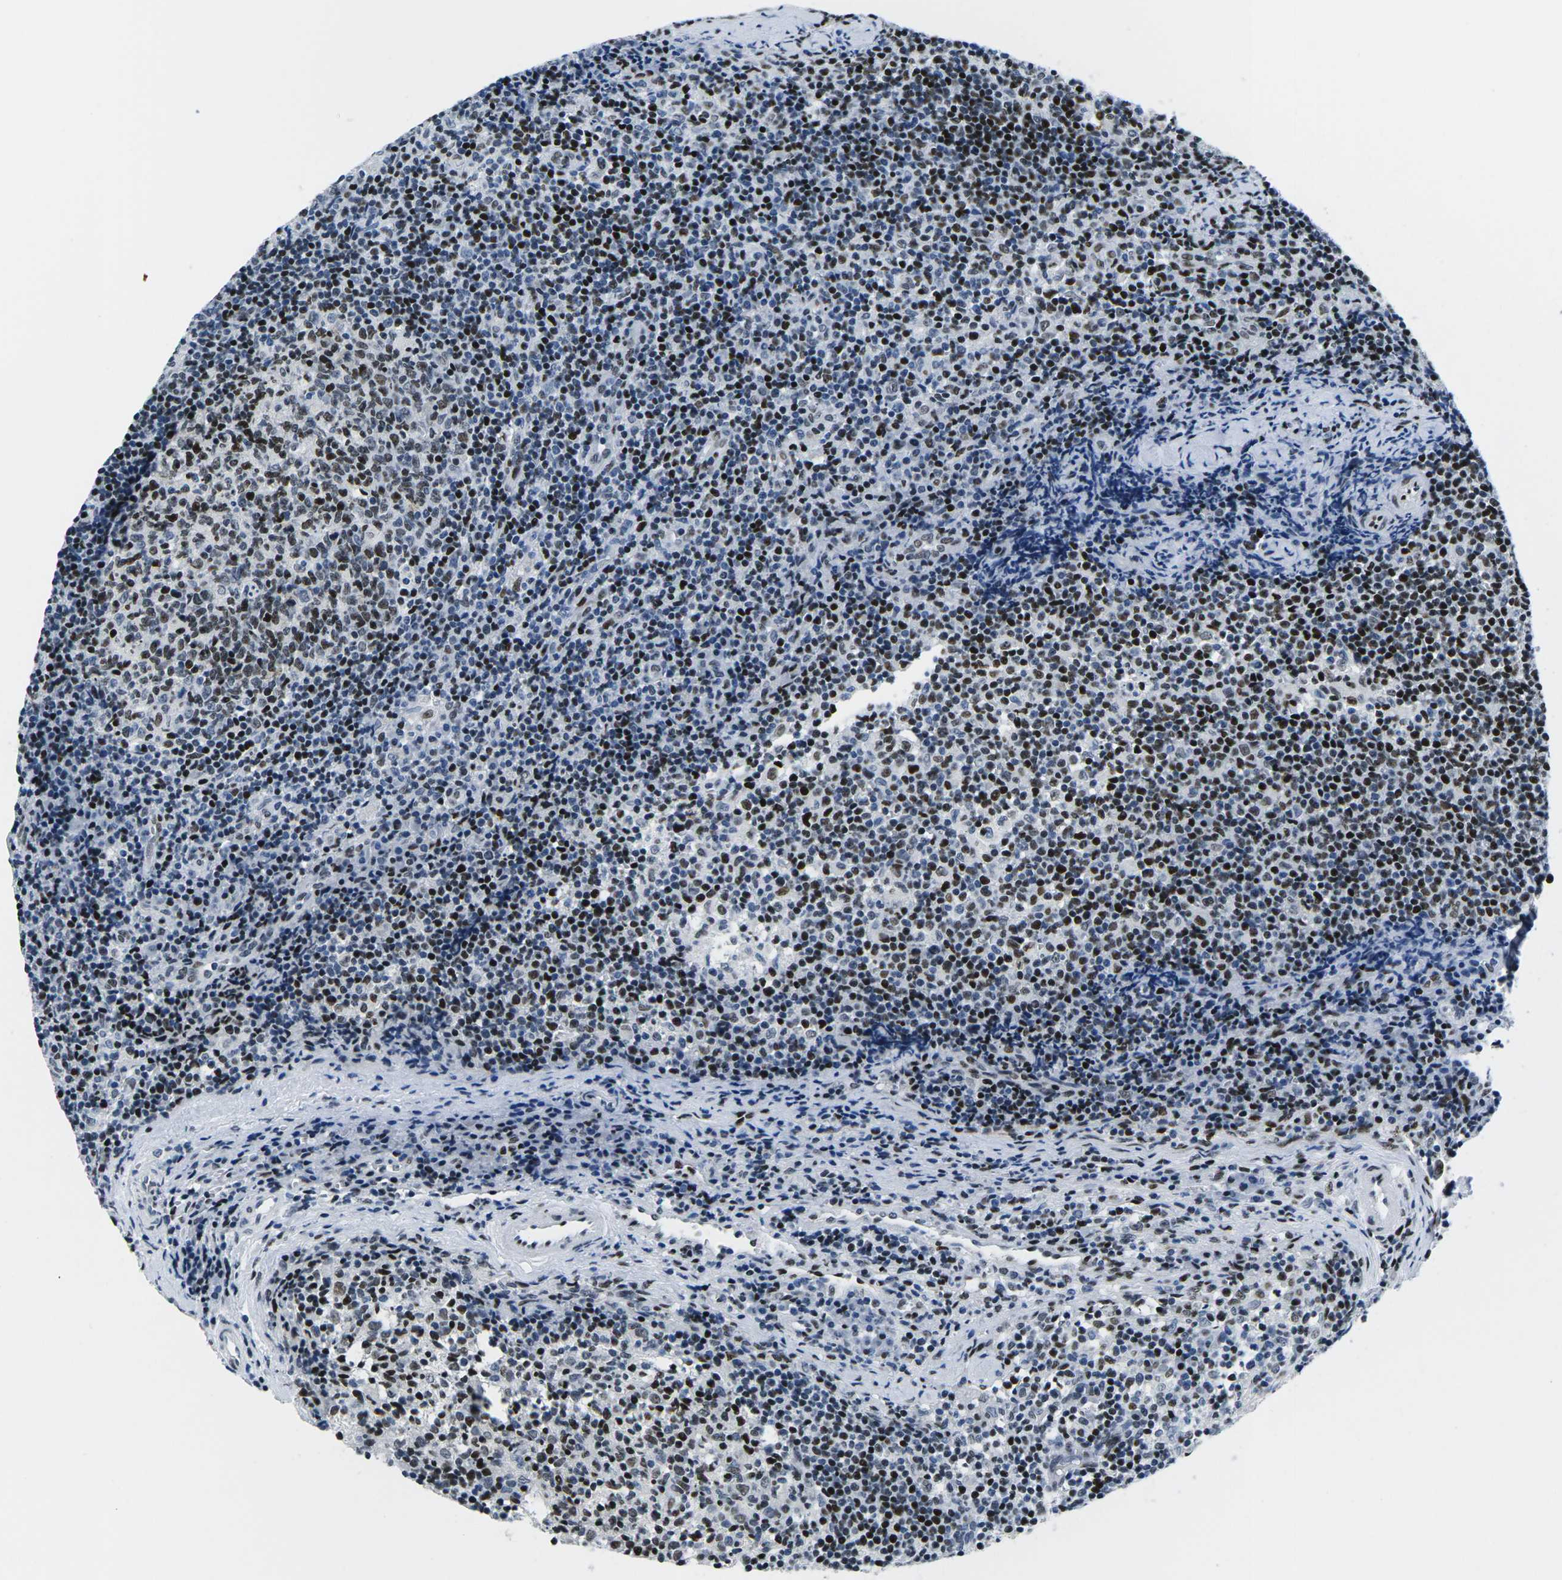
{"staining": {"intensity": "strong", "quantity": ">75%", "location": "nuclear"}, "tissue": "lymph node", "cell_type": "Germinal center cells", "image_type": "normal", "snomed": [{"axis": "morphology", "description": "Normal tissue, NOS"}, {"axis": "morphology", "description": "Inflammation, NOS"}, {"axis": "topography", "description": "Lymph node"}], "caption": "The image demonstrates immunohistochemical staining of unremarkable lymph node. There is strong nuclear expression is identified in approximately >75% of germinal center cells. (Brightfield microscopy of DAB IHC at high magnification).", "gene": "ATF1", "patient": {"sex": "male", "age": 55}}